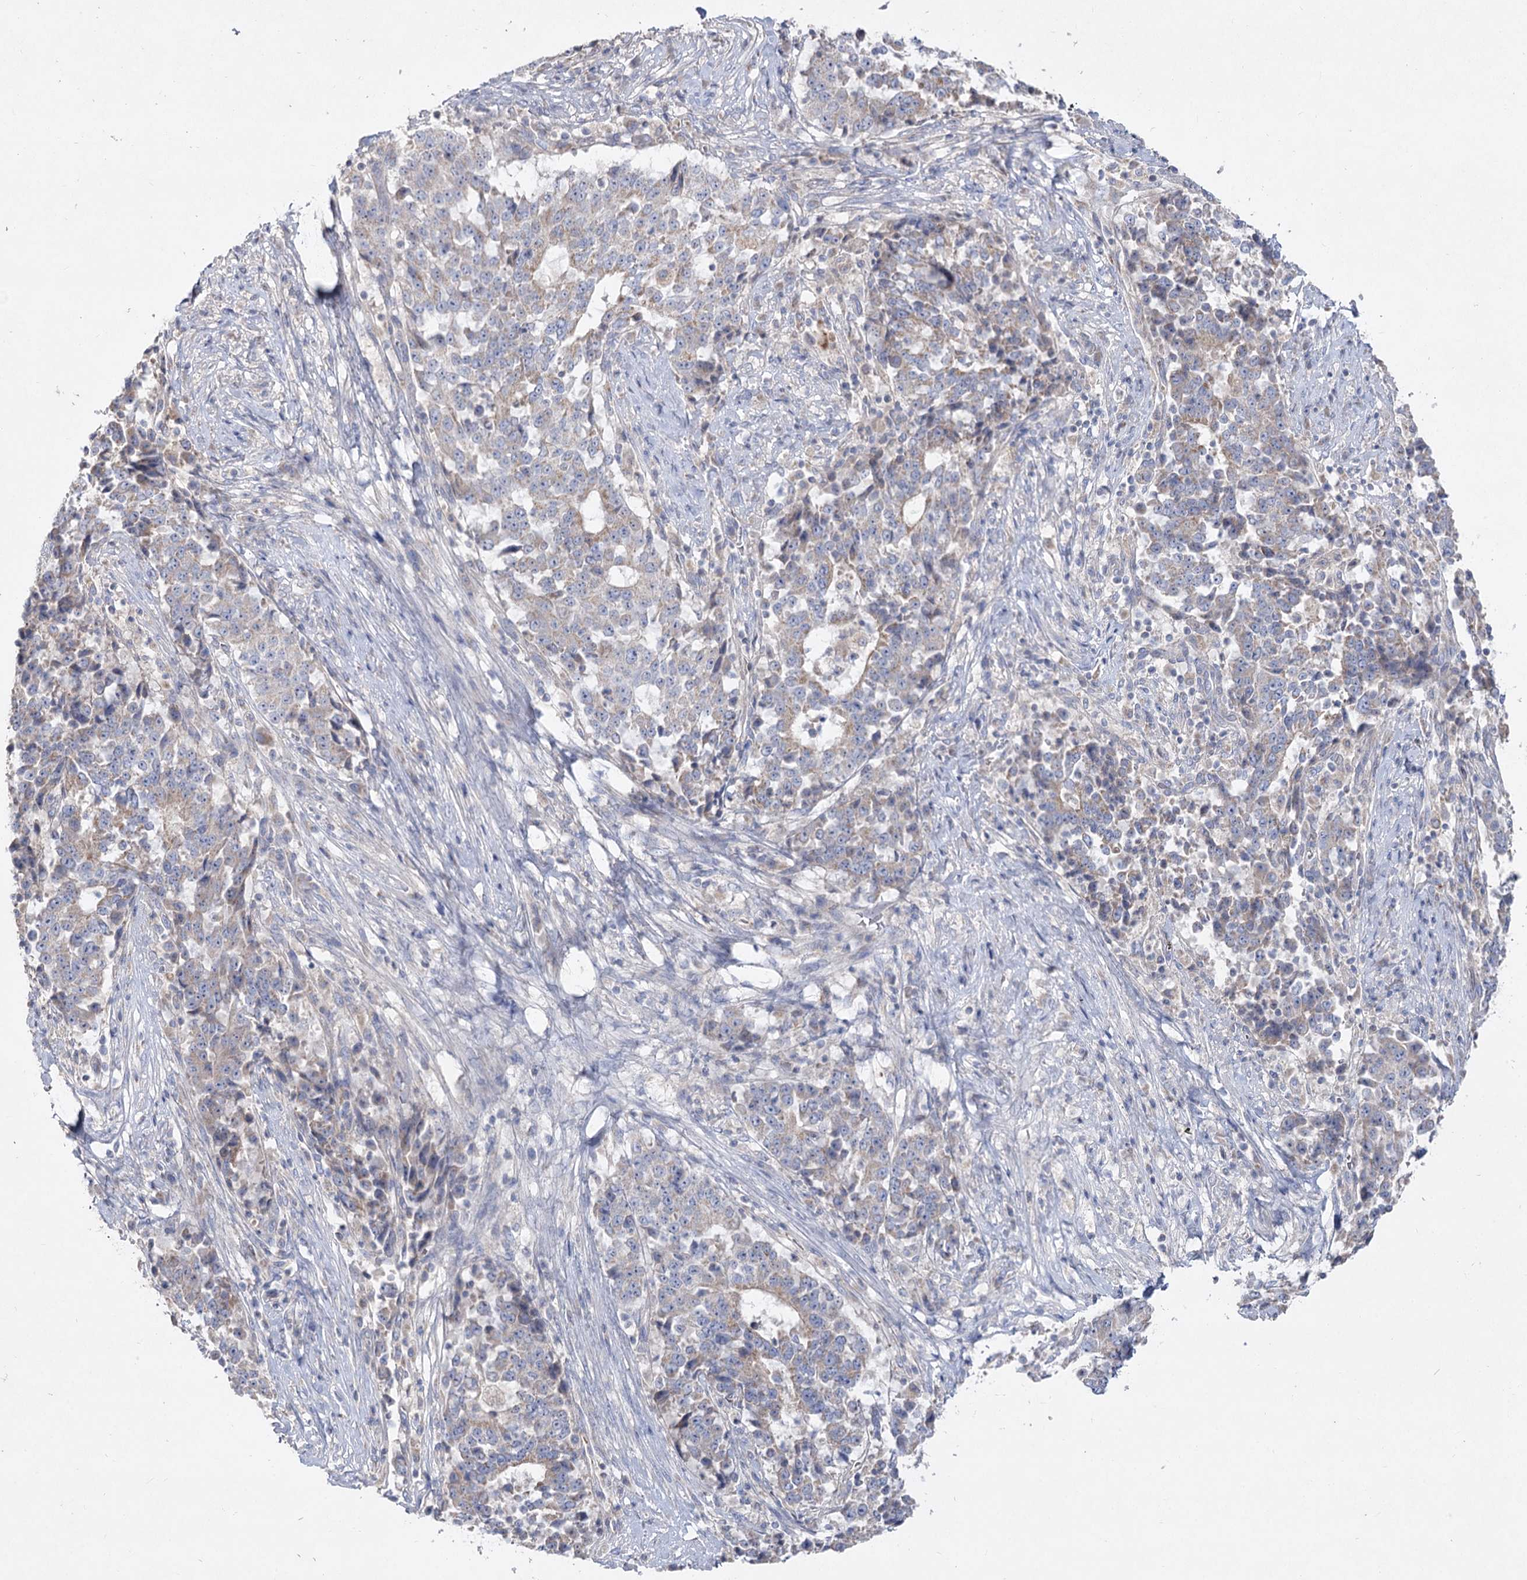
{"staining": {"intensity": "weak", "quantity": "25%-75%", "location": "cytoplasmic/membranous"}, "tissue": "stomach cancer", "cell_type": "Tumor cells", "image_type": "cancer", "snomed": [{"axis": "morphology", "description": "Adenocarcinoma, NOS"}, {"axis": "topography", "description": "Stomach"}], "caption": "IHC photomicrograph of adenocarcinoma (stomach) stained for a protein (brown), which reveals low levels of weak cytoplasmic/membranous expression in approximately 25%-75% of tumor cells.", "gene": "TMEM187", "patient": {"sex": "male", "age": 59}}